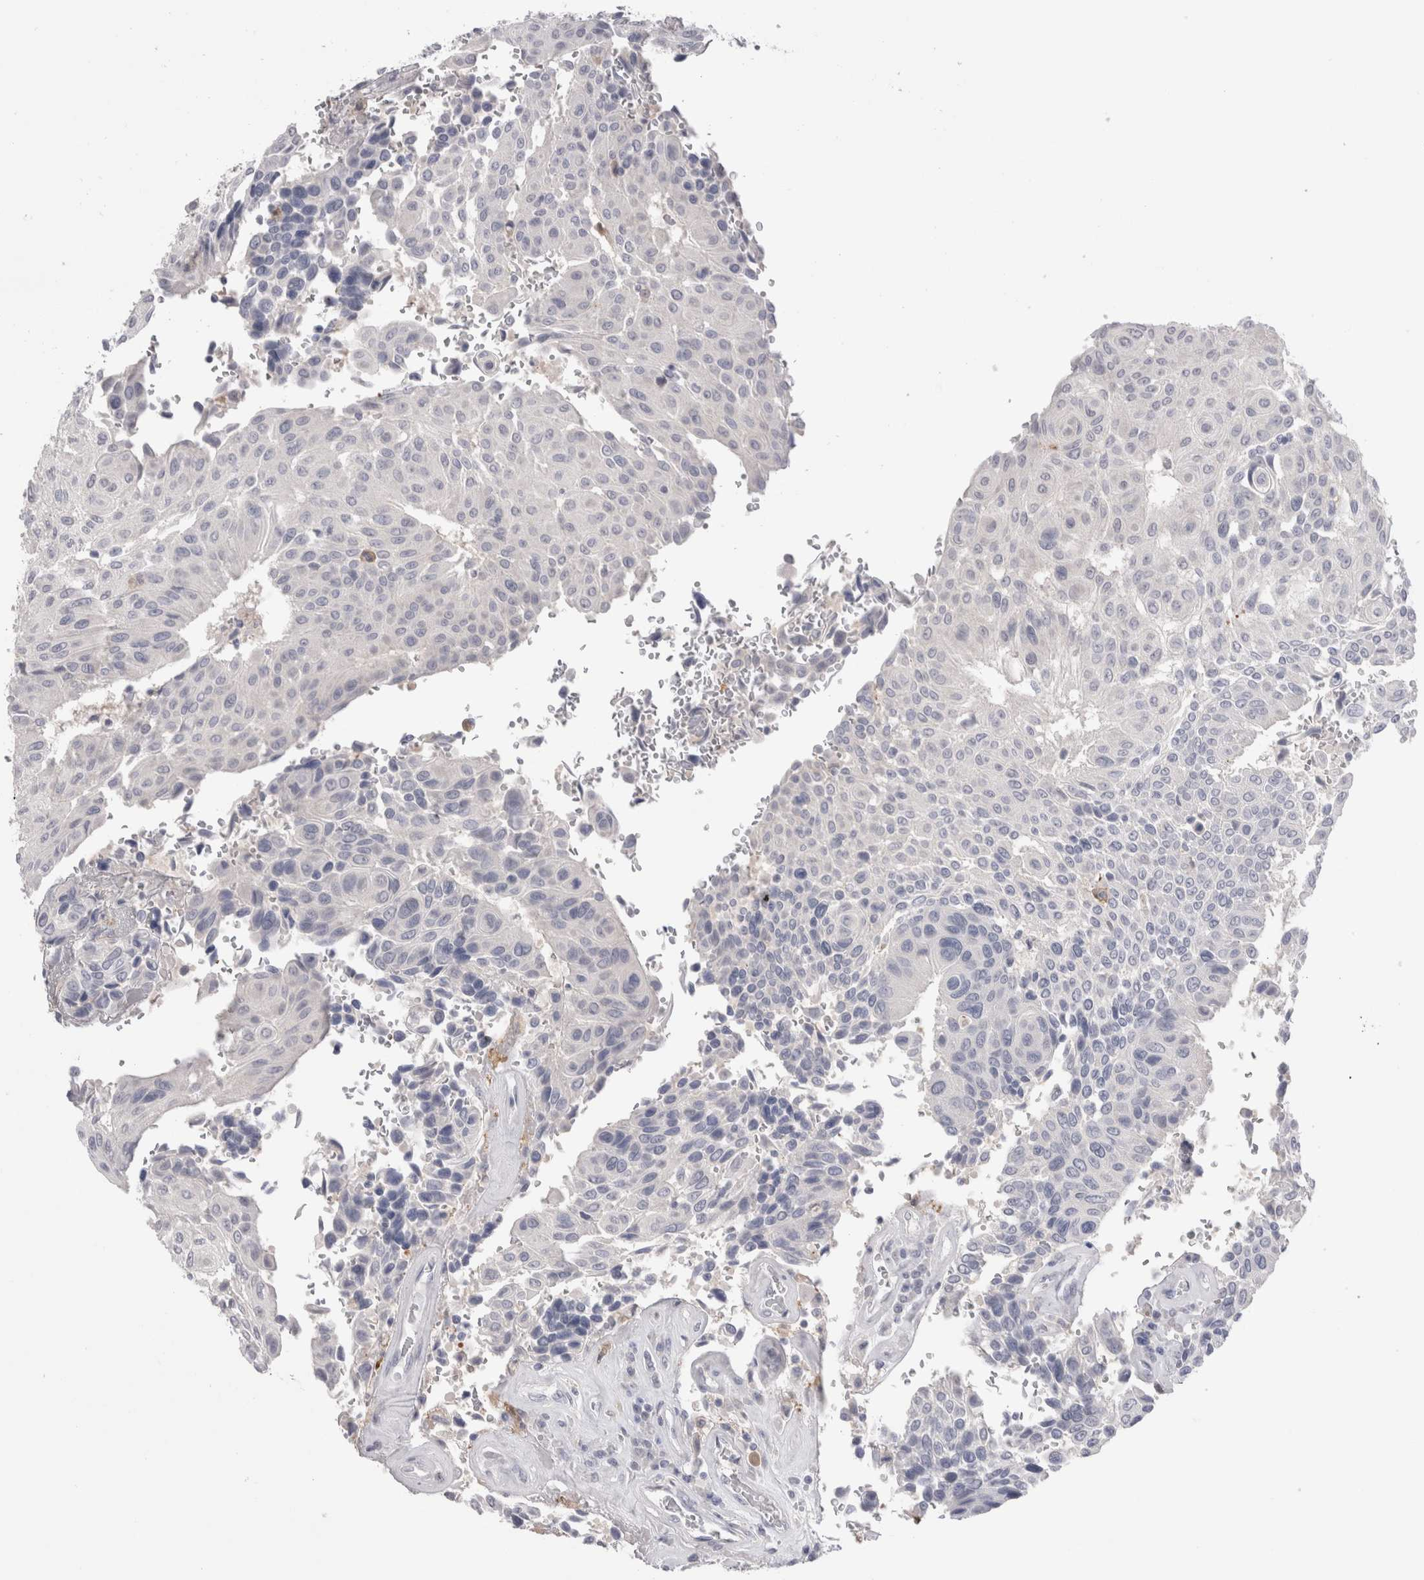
{"staining": {"intensity": "negative", "quantity": "none", "location": "none"}, "tissue": "urothelial cancer", "cell_type": "Tumor cells", "image_type": "cancer", "snomed": [{"axis": "morphology", "description": "Urothelial carcinoma, High grade"}, {"axis": "topography", "description": "Urinary bladder"}], "caption": "Protein analysis of urothelial cancer reveals no significant expression in tumor cells.", "gene": "SUCNR1", "patient": {"sex": "male", "age": 66}}